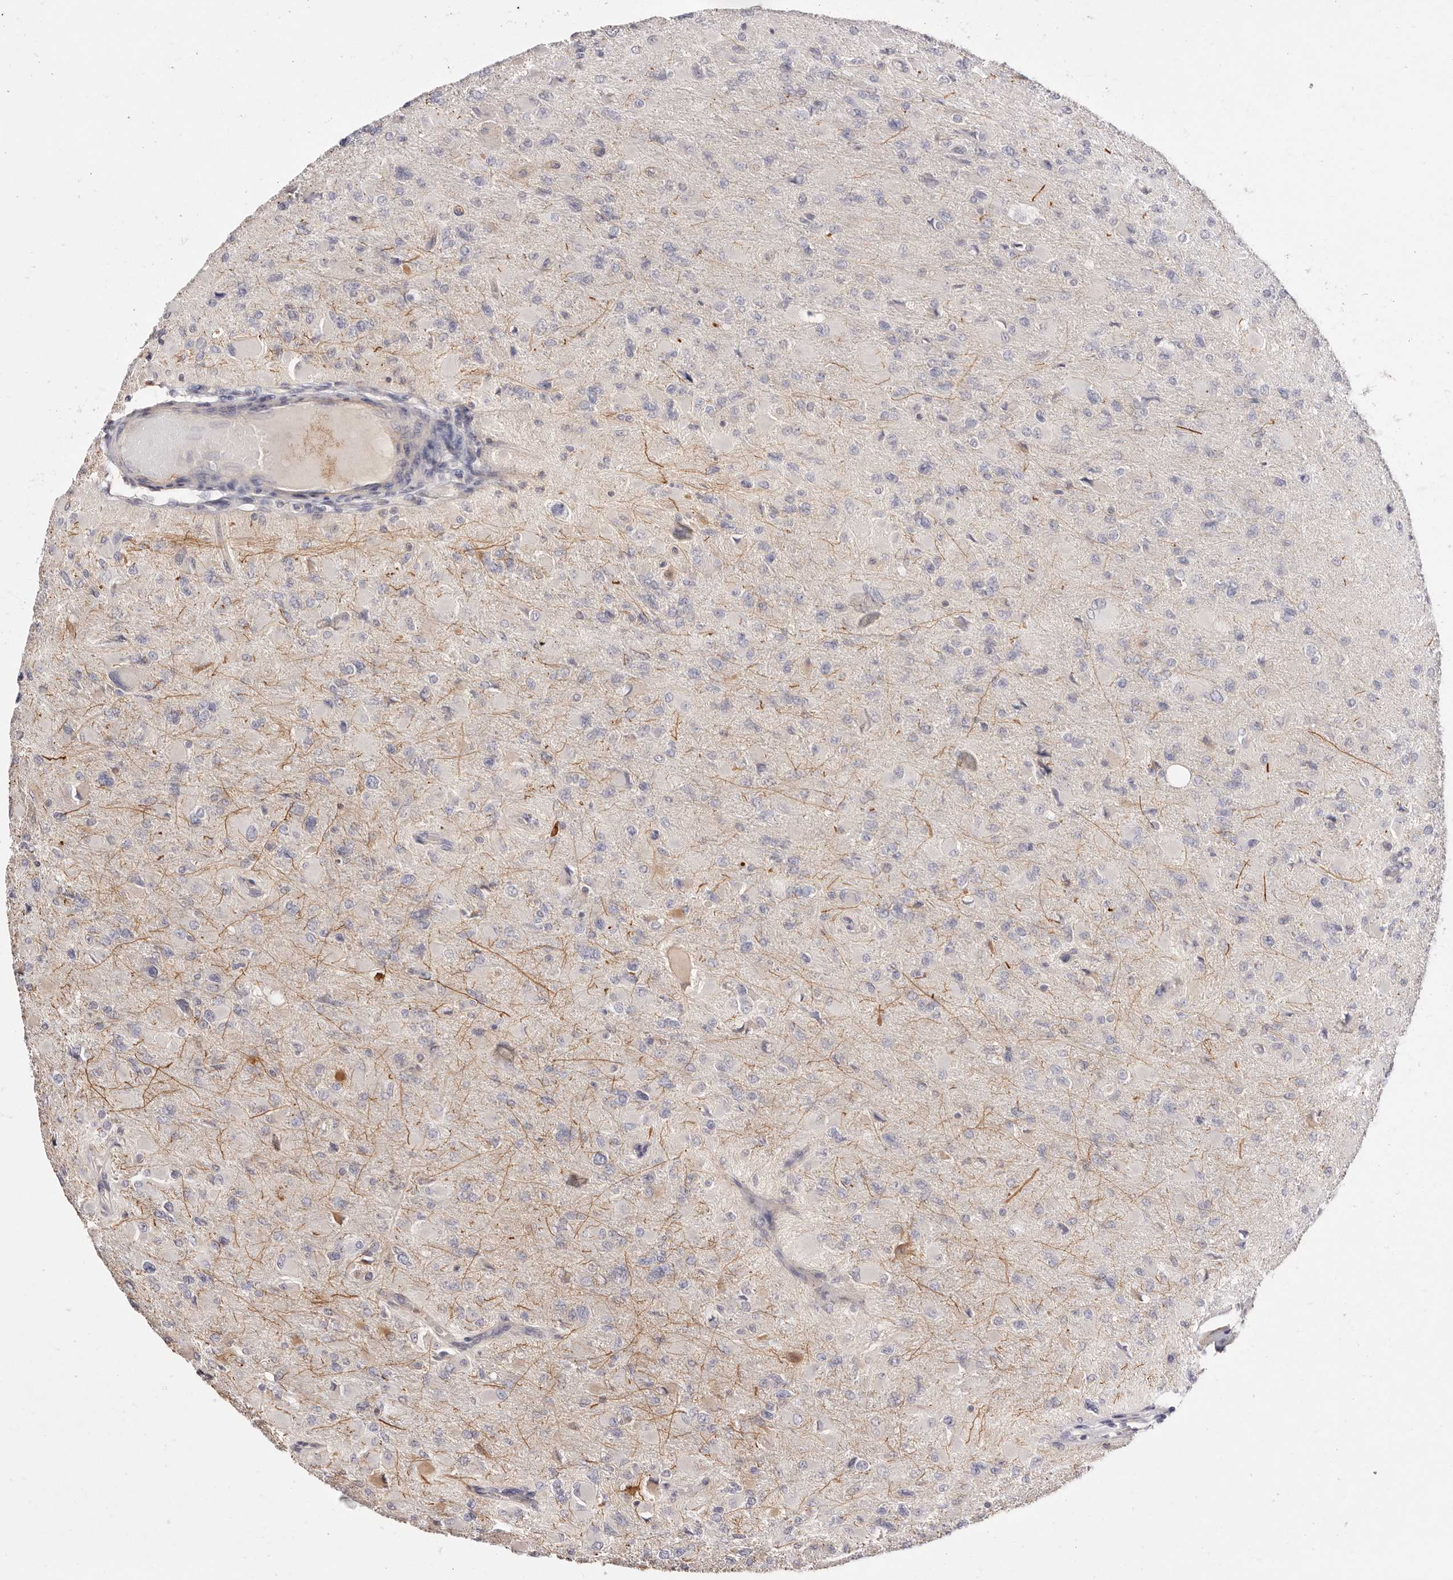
{"staining": {"intensity": "negative", "quantity": "none", "location": "none"}, "tissue": "glioma", "cell_type": "Tumor cells", "image_type": "cancer", "snomed": [{"axis": "morphology", "description": "Glioma, malignant, High grade"}, {"axis": "topography", "description": "Cerebral cortex"}], "caption": "The histopathology image exhibits no staining of tumor cells in glioma.", "gene": "SLC35B2", "patient": {"sex": "female", "age": 36}}